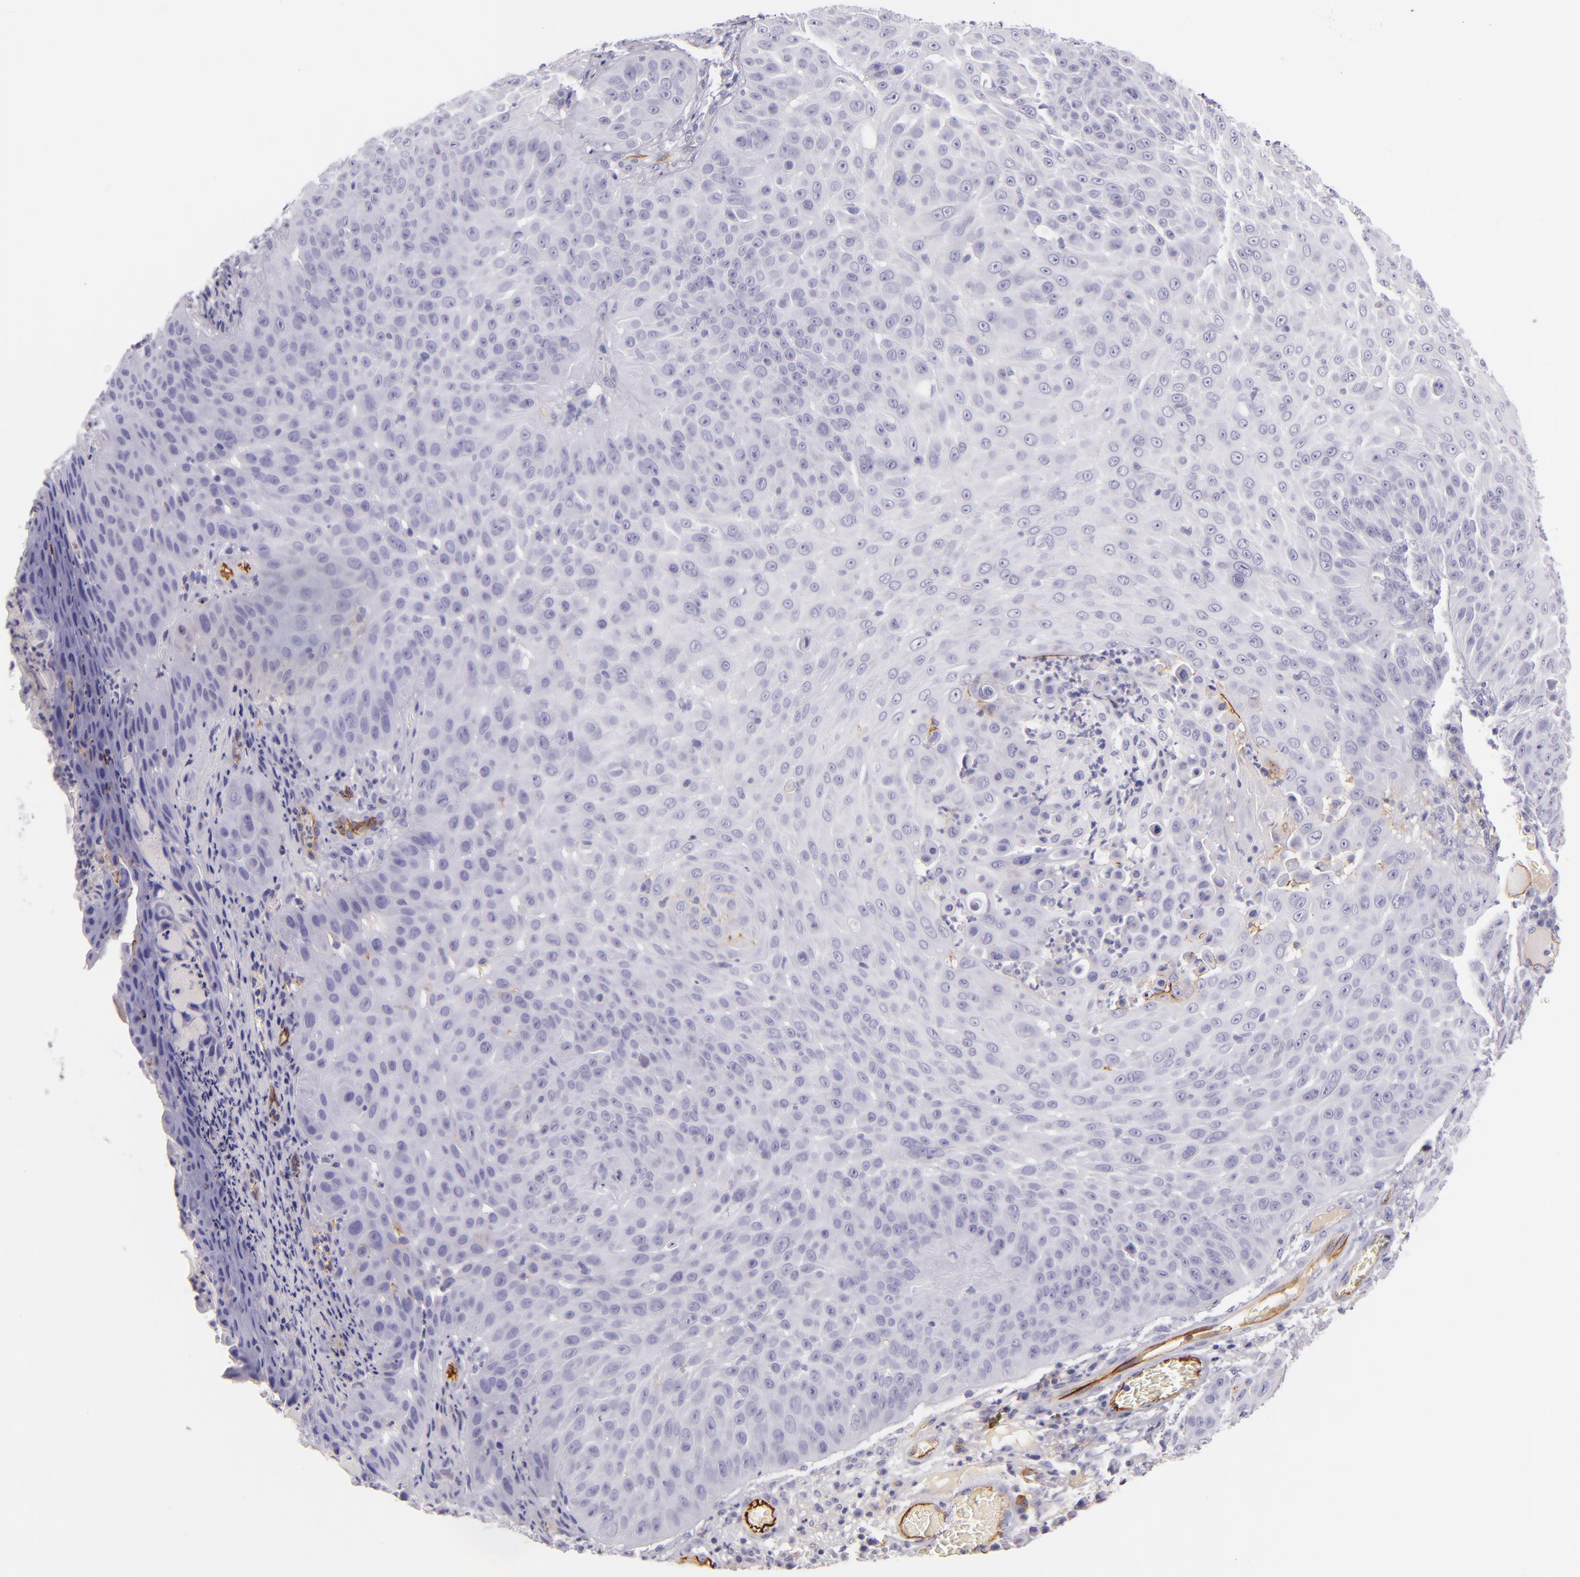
{"staining": {"intensity": "negative", "quantity": "none", "location": "none"}, "tissue": "skin cancer", "cell_type": "Tumor cells", "image_type": "cancer", "snomed": [{"axis": "morphology", "description": "Squamous cell carcinoma, NOS"}, {"axis": "topography", "description": "Skin"}], "caption": "Skin squamous cell carcinoma stained for a protein using immunohistochemistry demonstrates no staining tumor cells.", "gene": "ICAM1", "patient": {"sex": "male", "age": 82}}